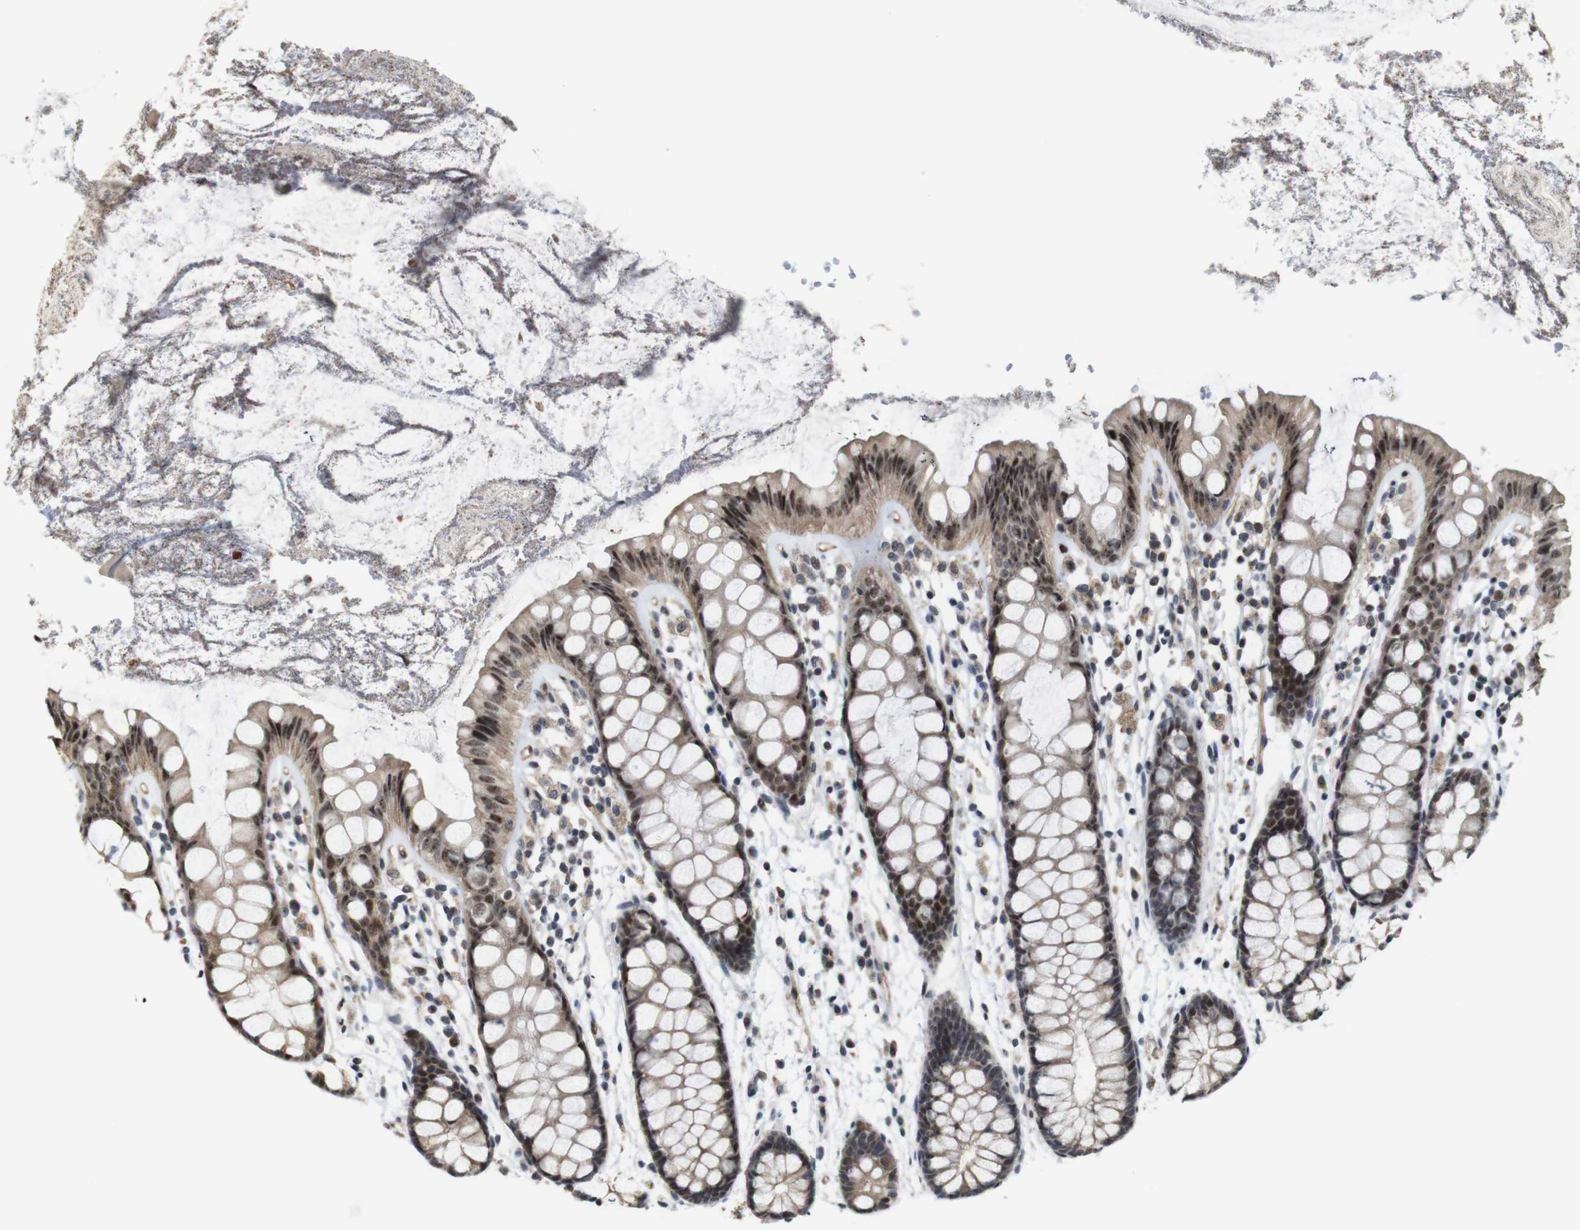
{"staining": {"intensity": "moderate", "quantity": ">75%", "location": "cytoplasmic/membranous,nuclear"}, "tissue": "rectum", "cell_type": "Glandular cells", "image_type": "normal", "snomed": [{"axis": "morphology", "description": "Normal tissue, NOS"}, {"axis": "topography", "description": "Rectum"}], "caption": "A high-resolution photomicrograph shows immunohistochemistry (IHC) staining of normal rectum, which exhibits moderate cytoplasmic/membranous,nuclear staining in approximately >75% of glandular cells.", "gene": "PNMA8A", "patient": {"sex": "female", "age": 66}}